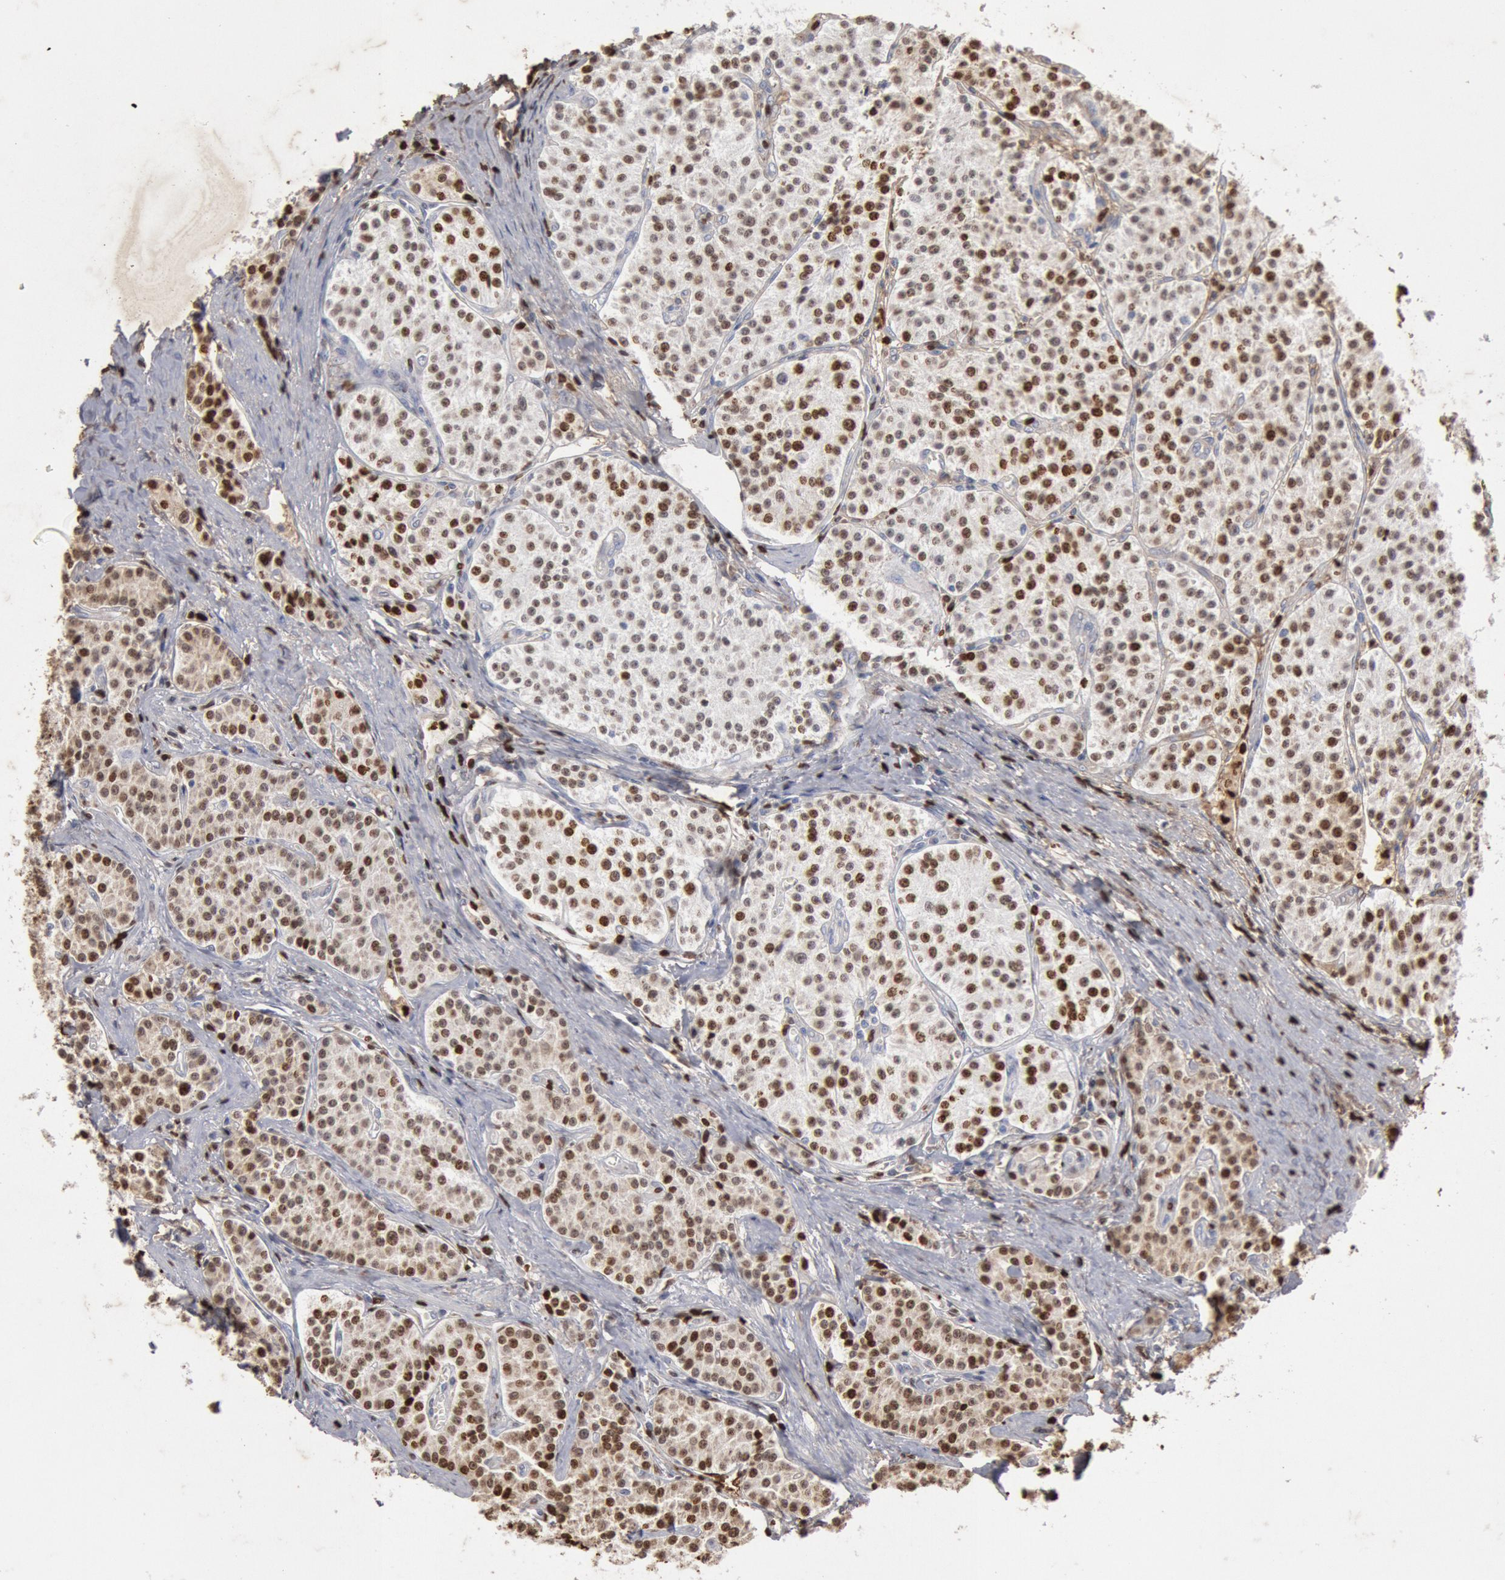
{"staining": {"intensity": "strong", "quantity": ">75%", "location": "nuclear"}, "tissue": "carcinoid", "cell_type": "Tumor cells", "image_type": "cancer", "snomed": [{"axis": "morphology", "description": "Carcinoid, malignant, NOS"}, {"axis": "topography", "description": "Stomach"}], "caption": "About >75% of tumor cells in carcinoid exhibit strong nuclear protein expression as visualized by brown immunohistochemical staining.", "gene": "FOXA2", "patient": {"sex": "female", "age": 76}}